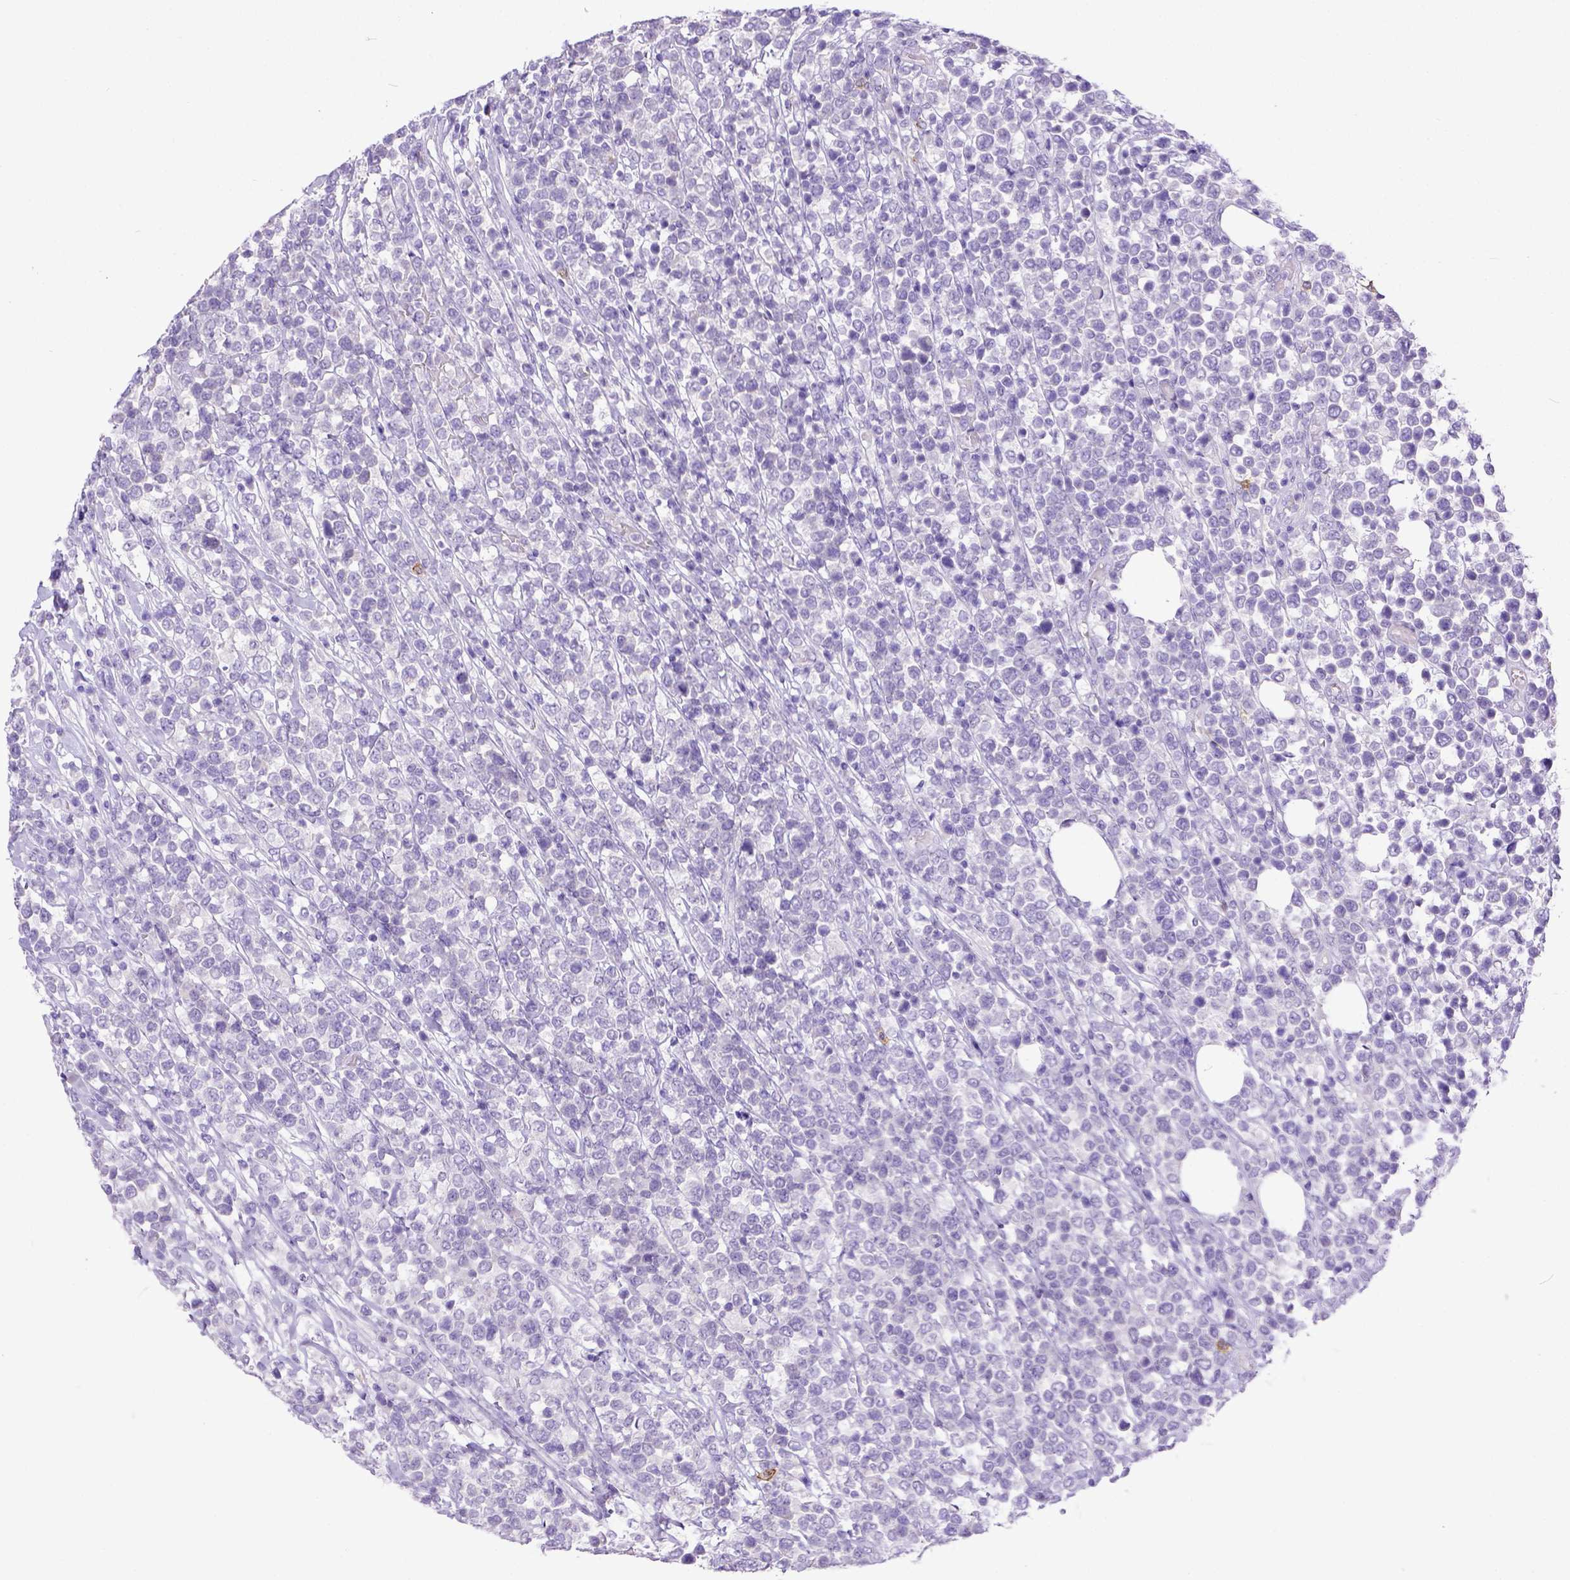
{"staining": {"intensity": "negative", "quantity": "none", "location": "none"}, "tissue": "lymphoma", "cell_type": "Tumor cells", "image_type": "cancer", "snomed": [{"axis": "morphology", "description": "Malignant lymphoma, non-Hodgkin's type, High grade"}, {"axis": "topography", "description": "Soft tissue"}], "caption": "This is a photomicrograph of immunohistochemistry staining of lymphoma, which shows no staining in tumor cells.", "gene": "KIT", "patient": {"sex": "female", "age": 56}}